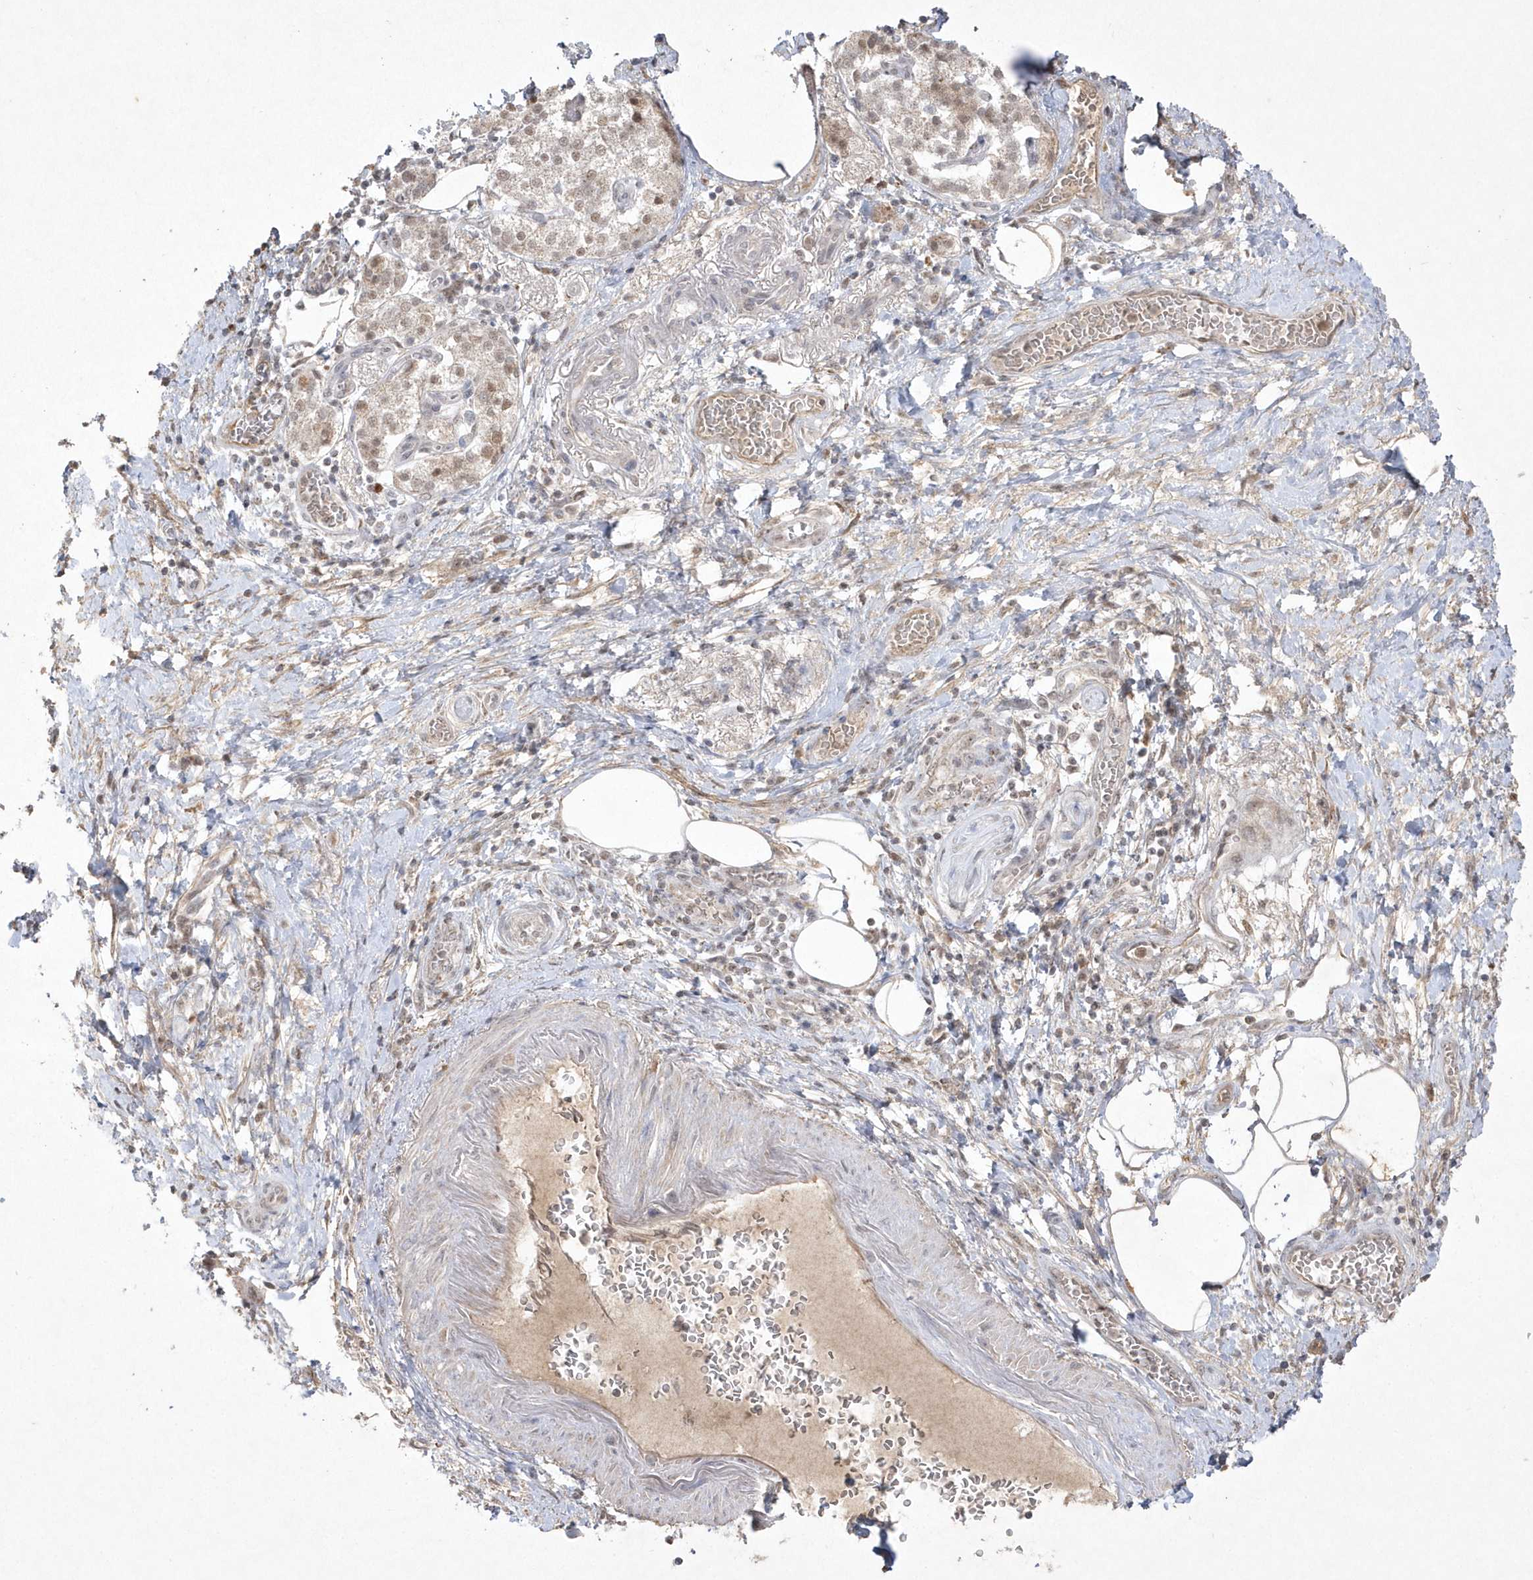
{"staining": {"intensity": "weak", "quantity": "25%-75%", "location": "nuclear"}, "tissue": "pancreatic cancer", "cell_type": "Tumor cells", "image_type": "cancer", "snomed": [{"axis": "morphology", "description": "Normal tissue, NOS"}, {"axis": "morphology", "description": "Adenocarcinoma, NOS"}, {"axis": "topography", "description": "Pancreas"}], "caption": "Protein expression analysis of human pancreatic cancer (adenocarcinoma) reveals weak nuclear positivity in approximately 25%-75% of tumor cells. The protein is shown in brown color, while the nuclei are stained blue.", "gene": "CPSF3", "patient": {"sex": "female", "age": 68}}